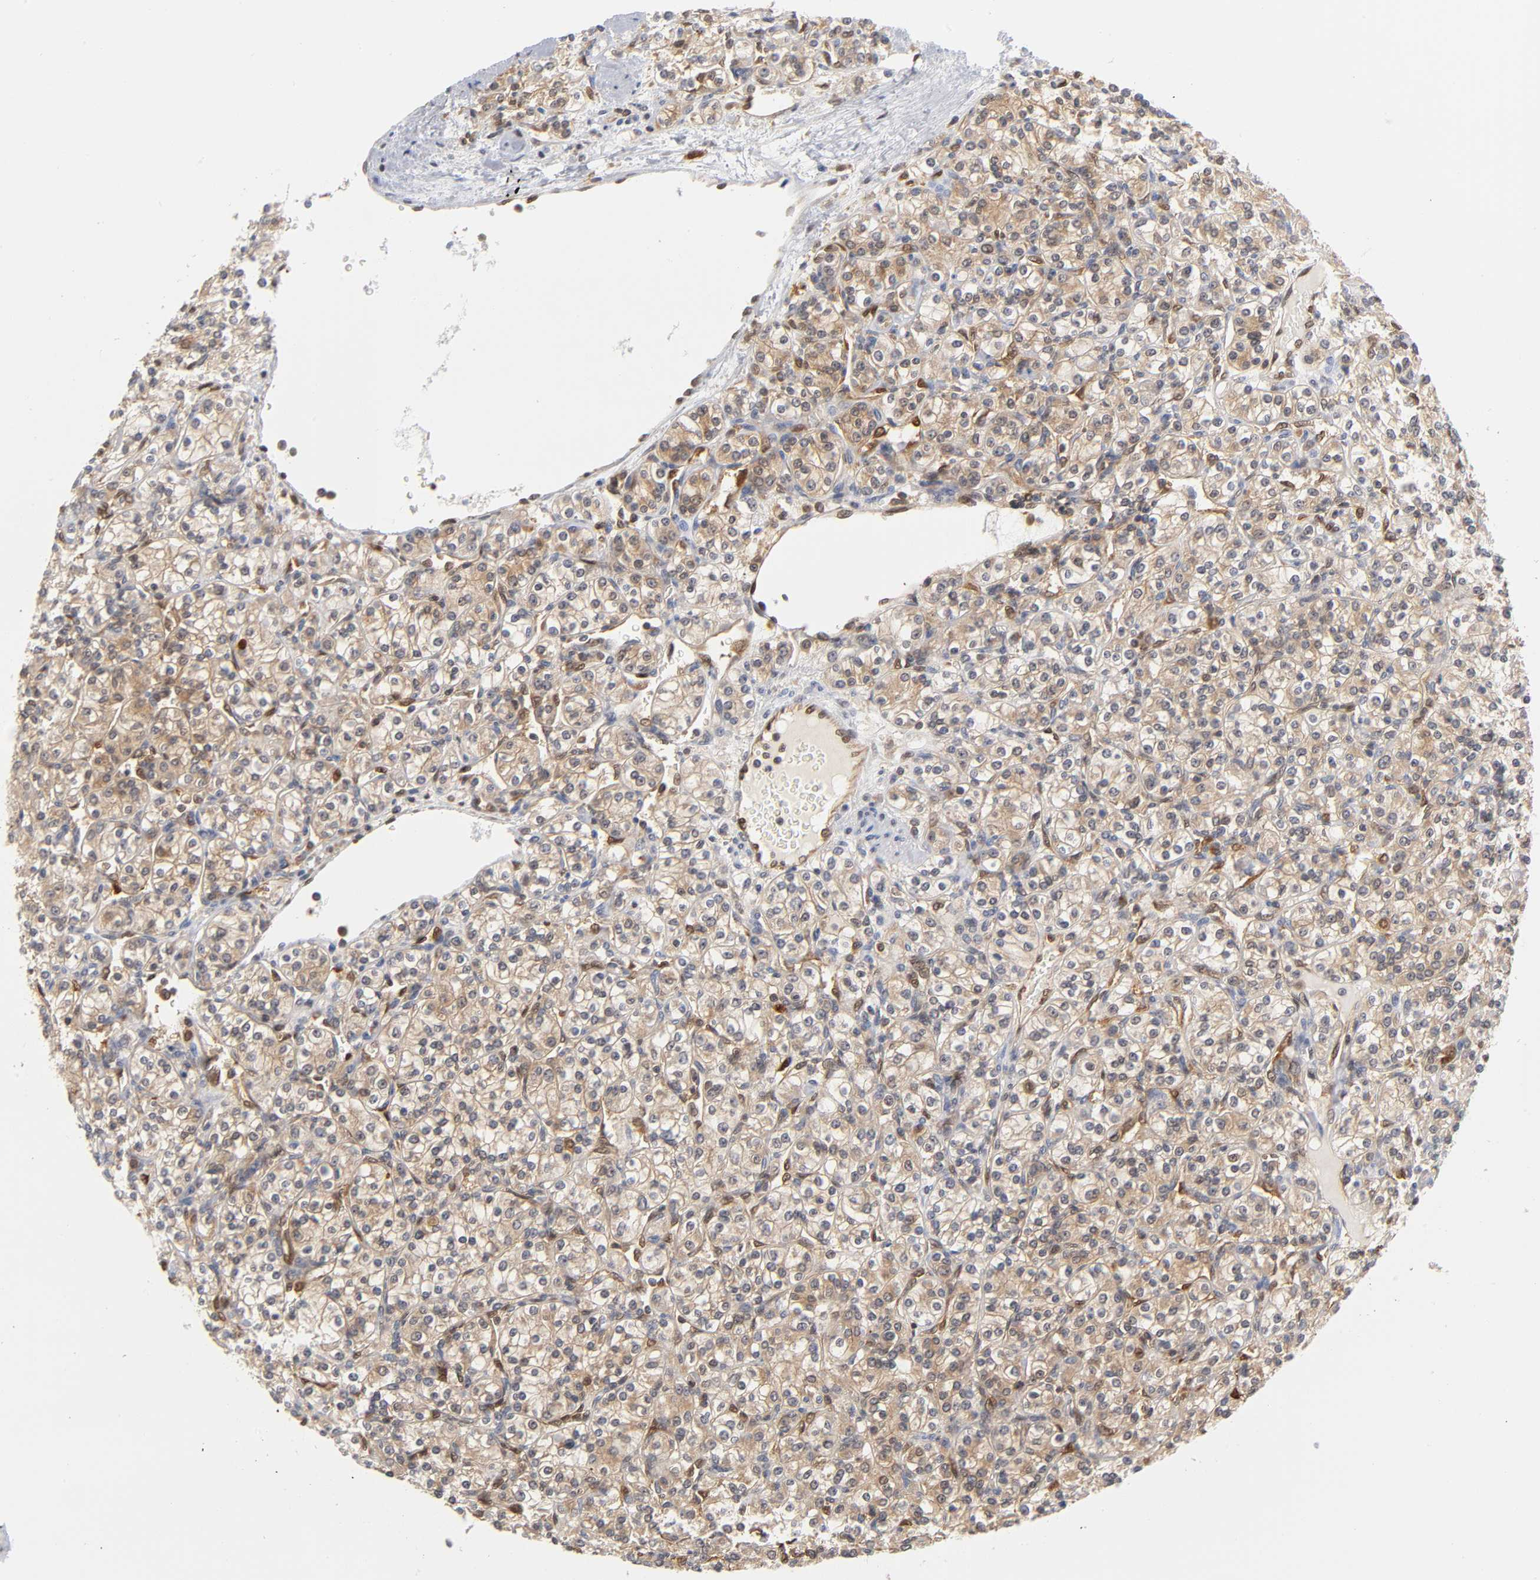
{"staining": {"intensity": "moderate", "quantity": ">75%", "location": "cytoplasmic/membranous"}, "tissue": "renal cancer", "cell_type": "Tumor cells", "image_type": "cancer", "snomed": [{"axis": "morphology", "description": "Adenocarcinoma, NOS"}, {"axis": "topography", "description": "Kidney"}], "caption": "This is an image of immunohistochemistry staining of renal cancer (adenocarcinoma), which shows moderate expression in the cytoplasmic/membranous of tumor cells.", "gene": "DFFB", "patient": {"sex": "male", "age": 77}}